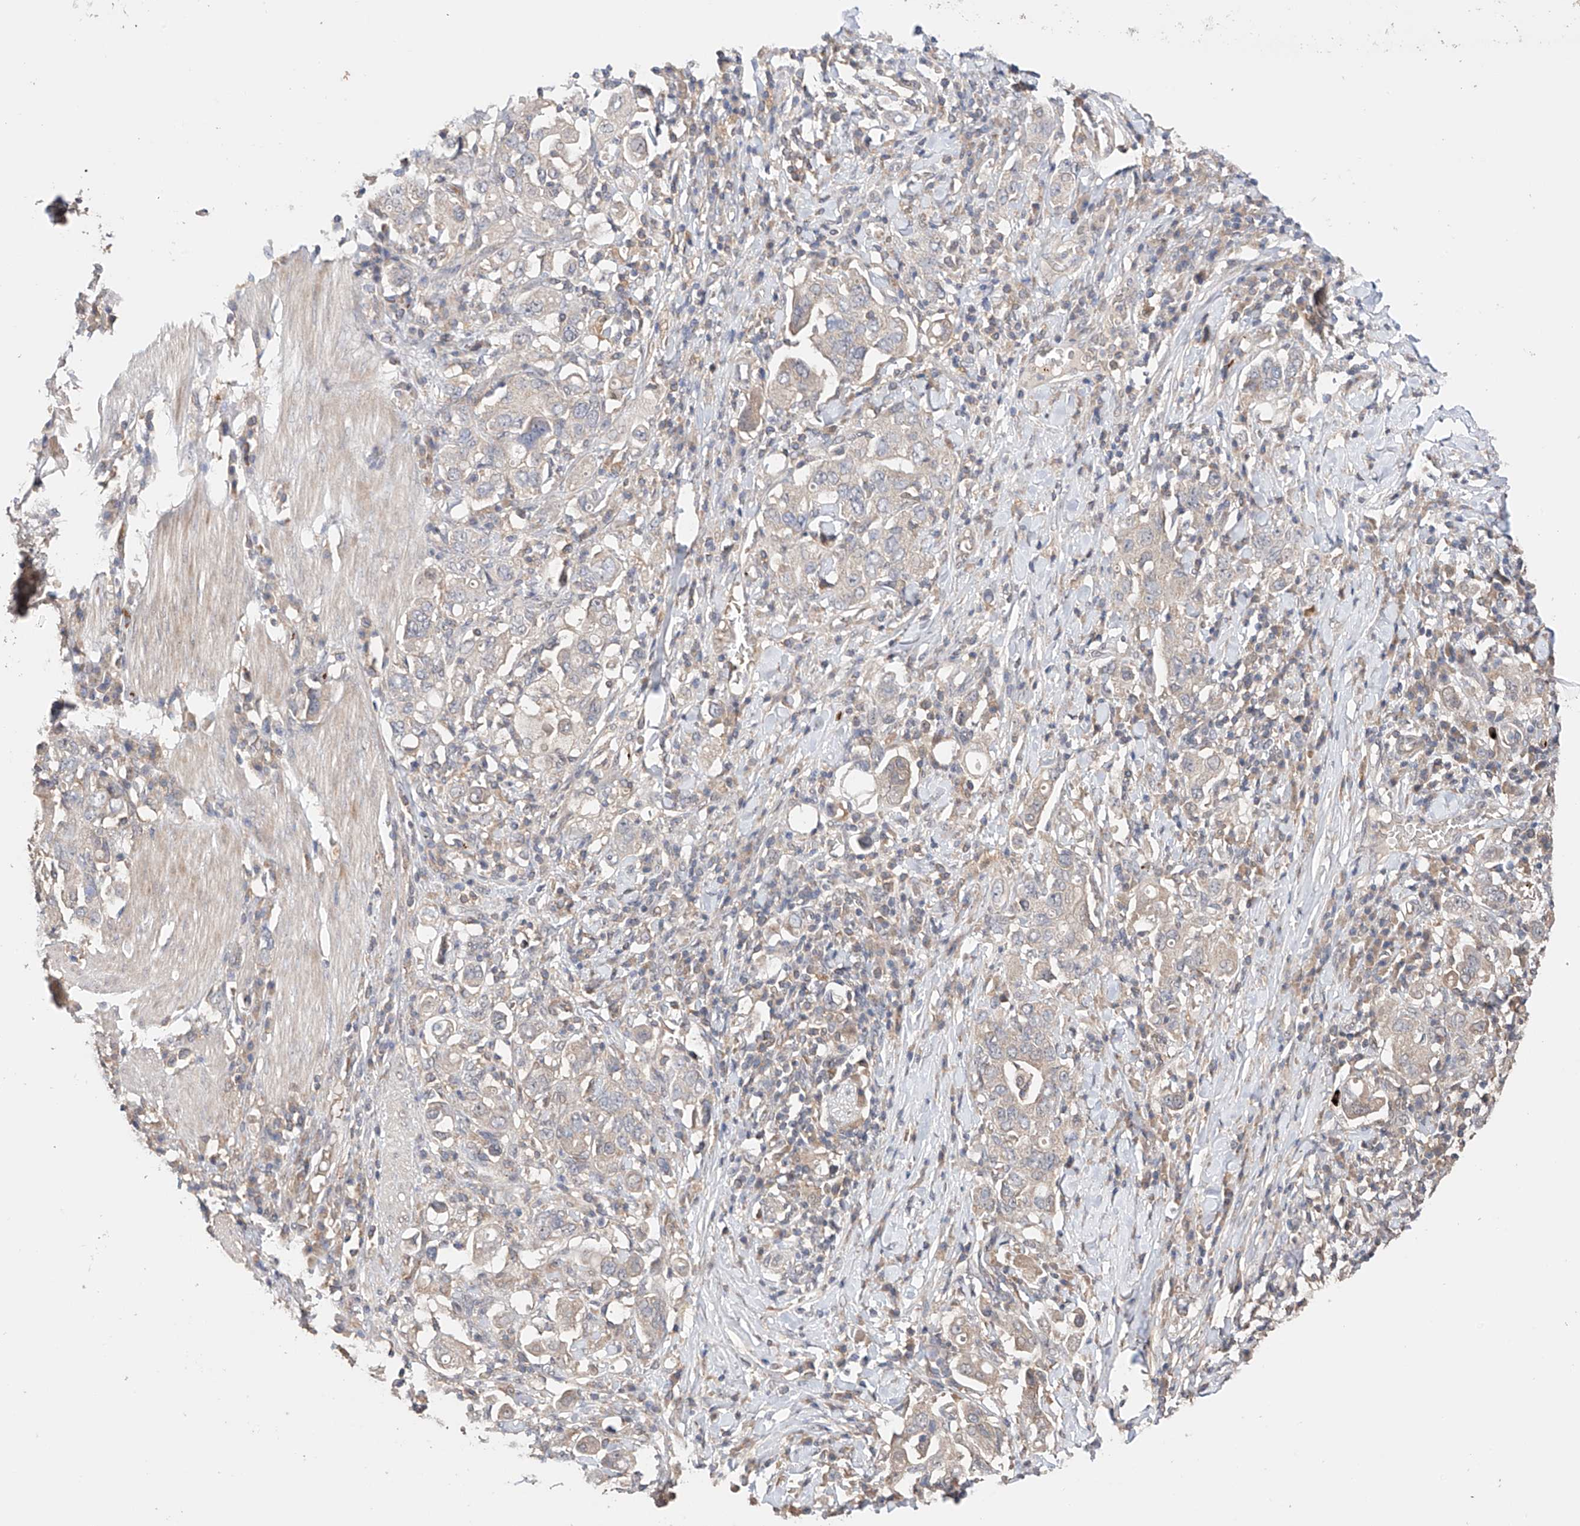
{"staining": {"intensity": "negative", "quantity": "none", "location": "none"}, "tissue": "stomach cancer", "cell_type": "Tumor cells", "image_type": "cancer", "snomed": [{"axis": "morphology", "description": "Adenocarcinoma, NOS"}, {"axis": "topography", "description": "Stomach, upper"}], "caption": "An immunohistochemistry (IHC) histopathology image of stomach adenocarcinoma is shown. There is no staining in tumor cells of stomach adenocarcinoma.", "gene": "ZFHX2", "patient": {"sex": "male", "age": 62}}